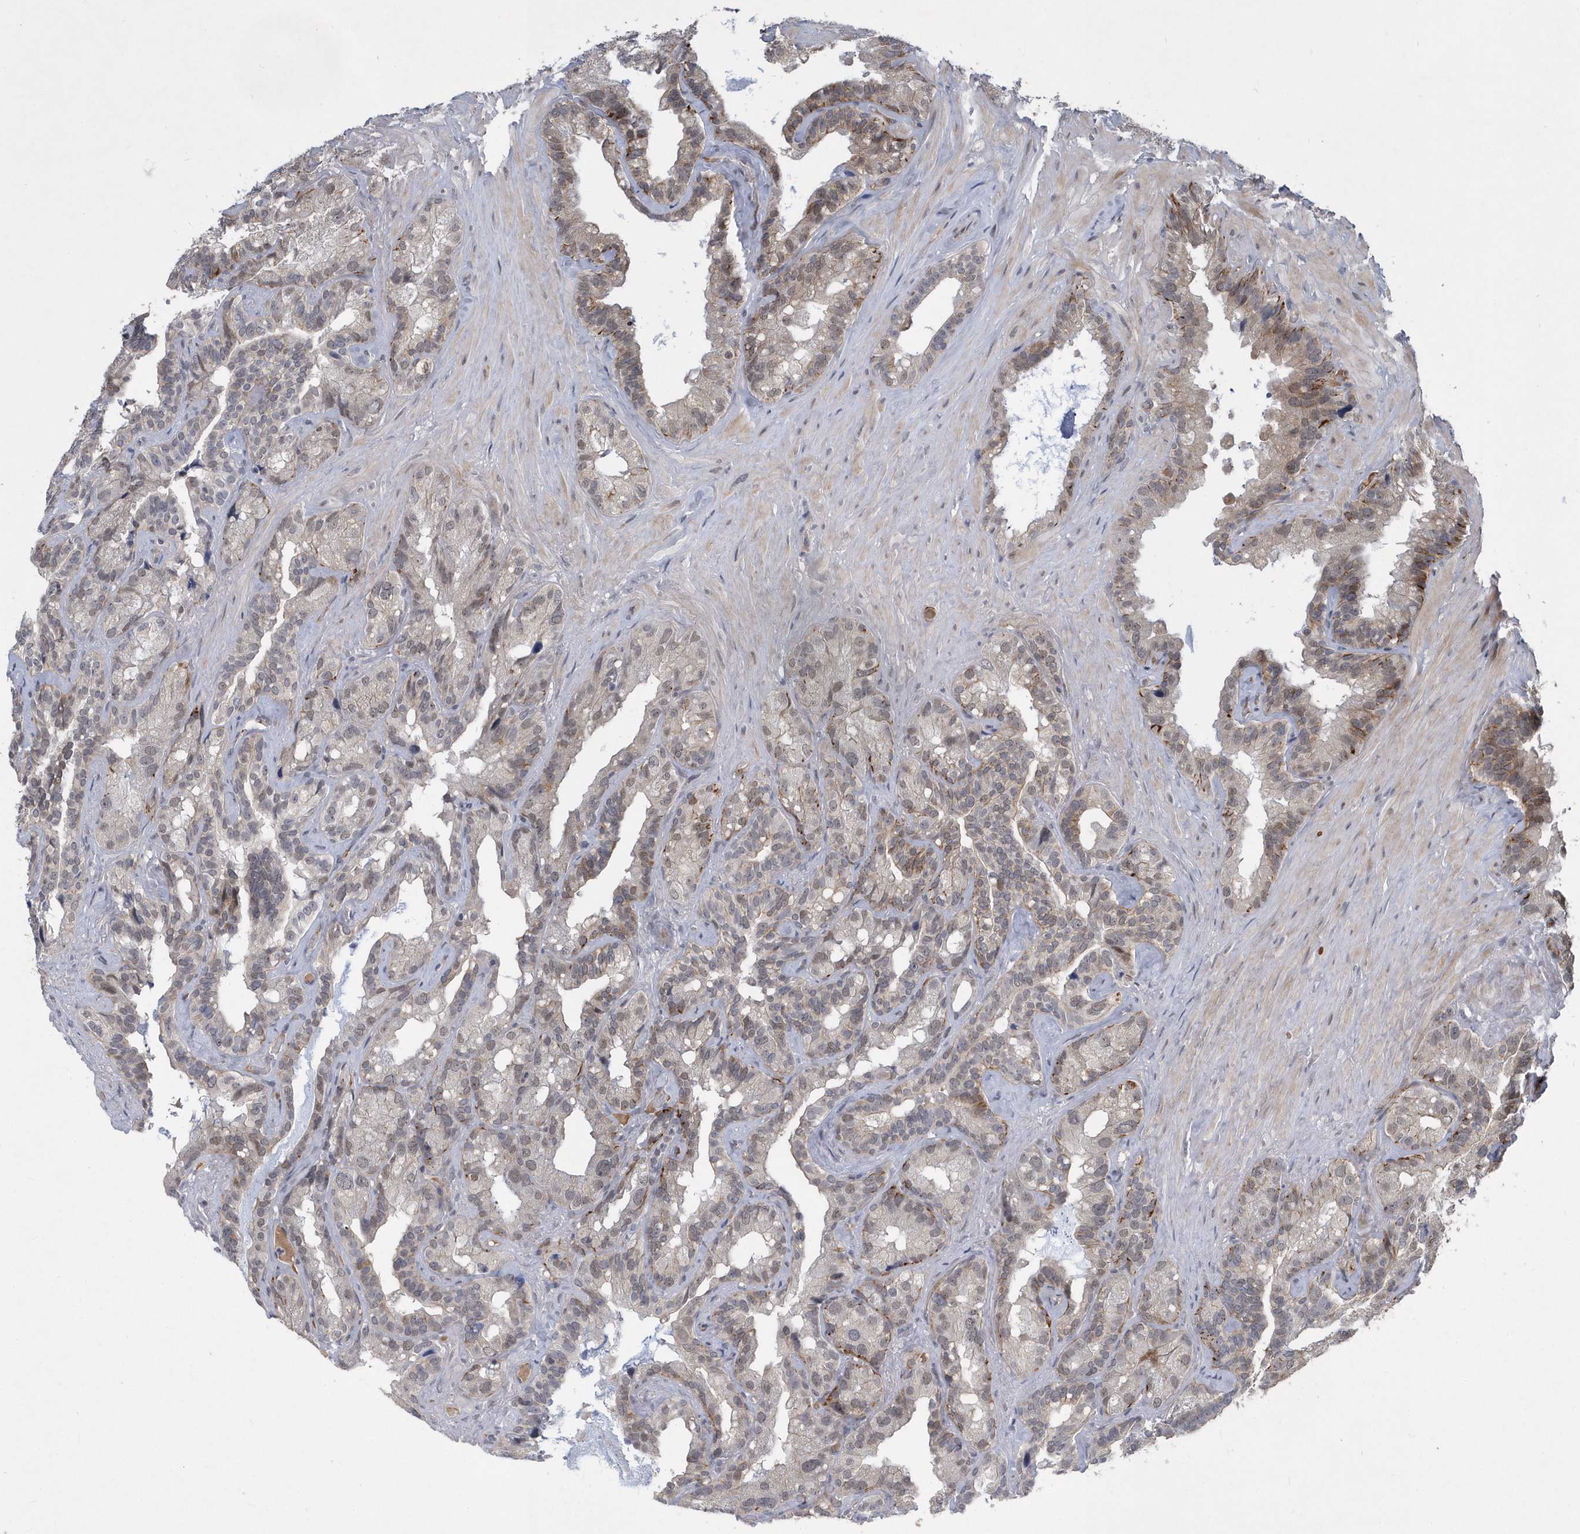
{"staining": {"intensity": "moderate", "quantity": "<25%", "location": "cytoplasmic/membranous"}, "tissue": "seminal vesicle", "cell_type": "Glandular cells", "image_type": "normal", "snomed": [{"axis": "morphology", "description": "Normal tissue, NOS"}, {"axis": "topography", "description": "Prostate"}, {"axis": "topography", "description": "Seminal veicle"}], "caption": "This histopathology image reveals IHC staining of benign seminal vesicle, with low moderate cytoplasmic/membranous positivity in approximately <25% of glandular cells.", "gene": "FAM217A", "patient": {"sex": "male", "age": 68}}